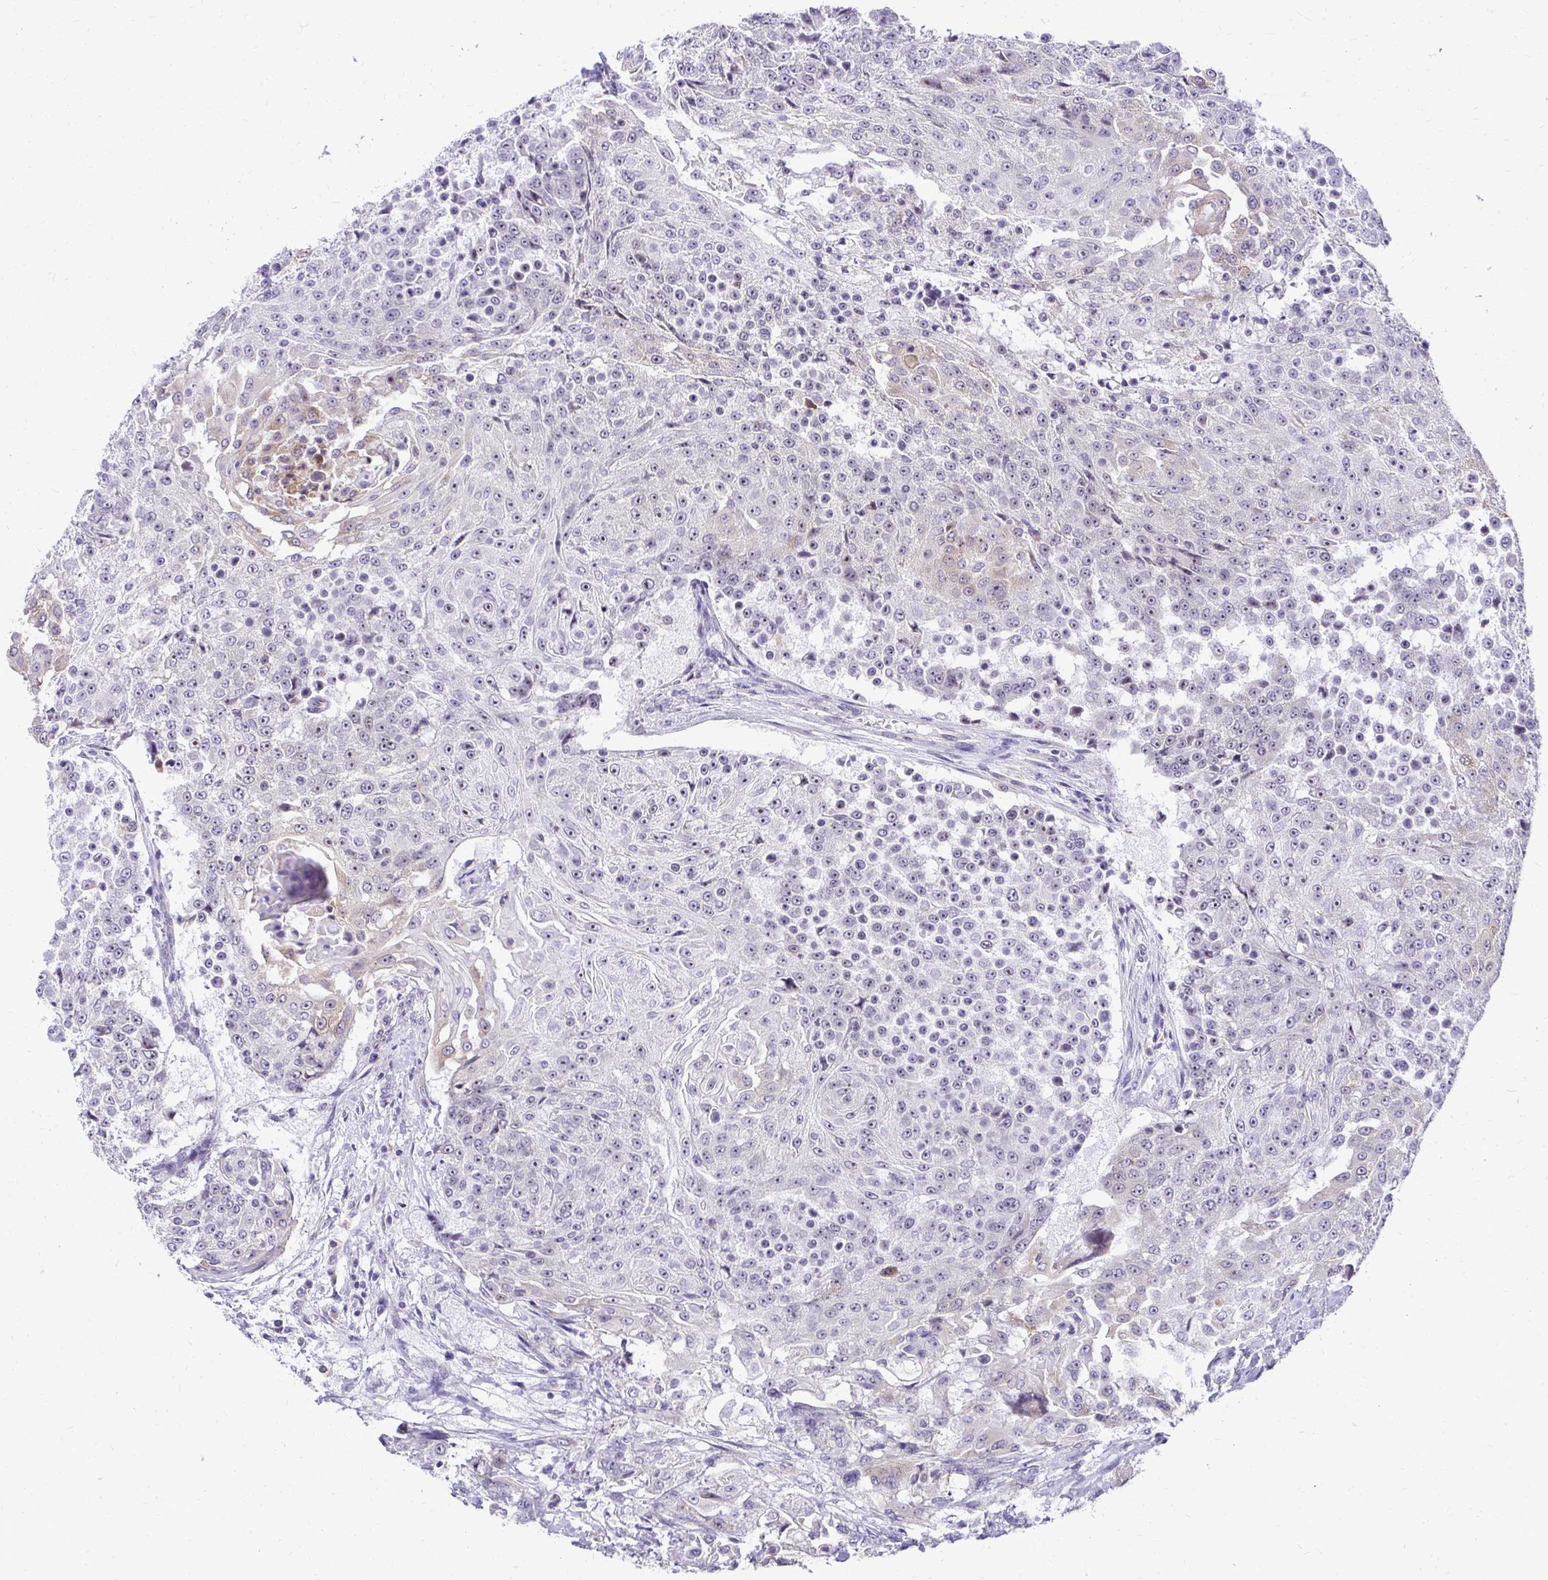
{"staining": {"intensity": "weak", "quantity": "<25%", "location": "nuclear"}, "tissue": "urothelial cancer", "cell_type": "Tumor cells", "image_type": "cancer", "snomed": [{"axis": "morphology", "description": "Urothelial carcinoma, High grade"}, {"axis": "topography", "description": "Urinary bladder"}], "caption": "Protein analysis of urothelial cancer exhibits no significant positivity in tumor cells.", "gene": "NIFK", "patient": {"sex": "female", "age": 63}}